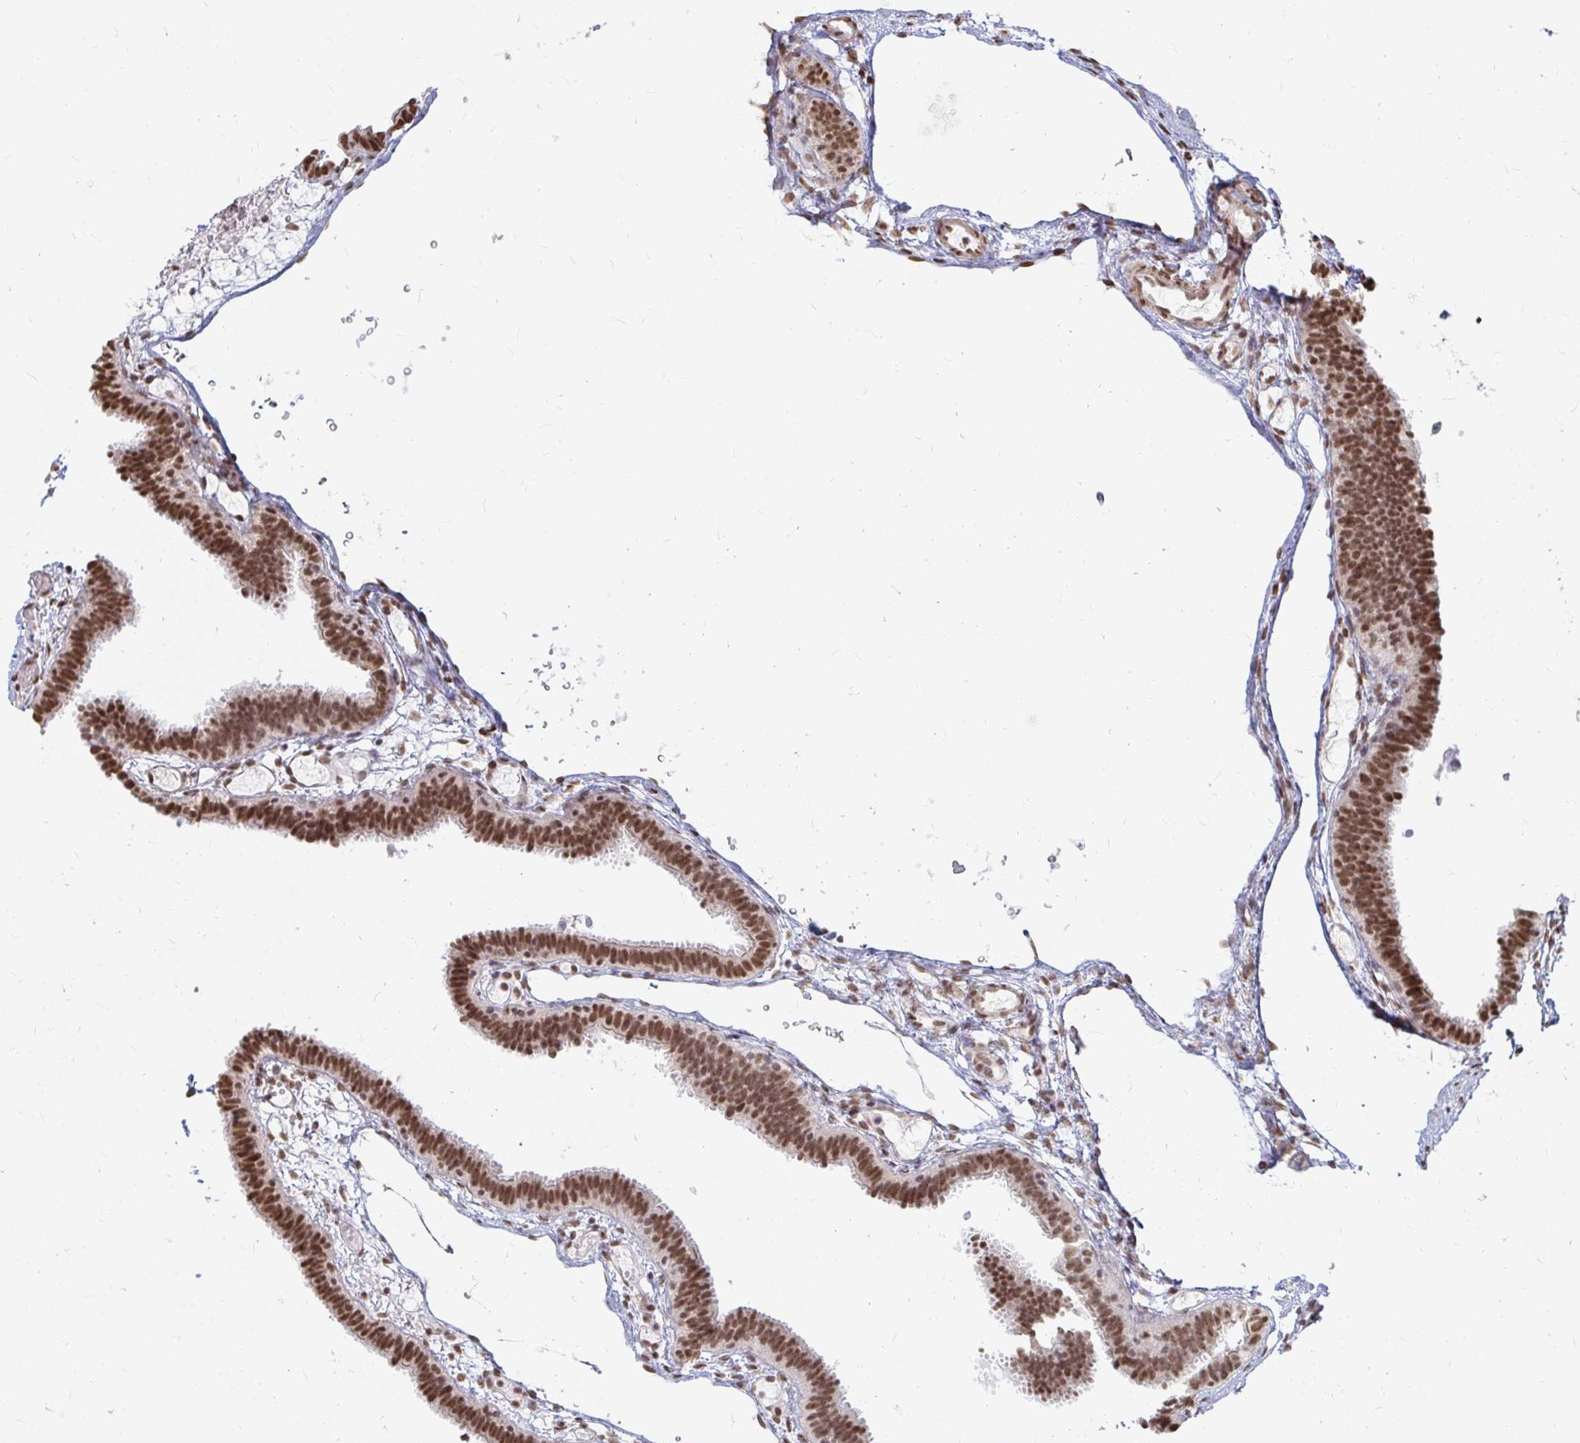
{"staining": {"intensity": "strong", "quantity": ">75%", "location": "nuclear"}, "tissue": "fallopian tube", "cell_type": "Glandular cells", "image_type": "normal", "snomed": [{"axis": "morphology", "description": "Normal tissue, NOS"}, {"axis": "topography", "description": "Fallopian tube"}], "caption": "Protein staining by immunohistochemistry (IHC) shows strong nuclear expression in approximately >75% of glandular cells in unremarkable fallopian tube.", "gene": "HNRNPU", "patient": {"sex": "female", "age": 37}}